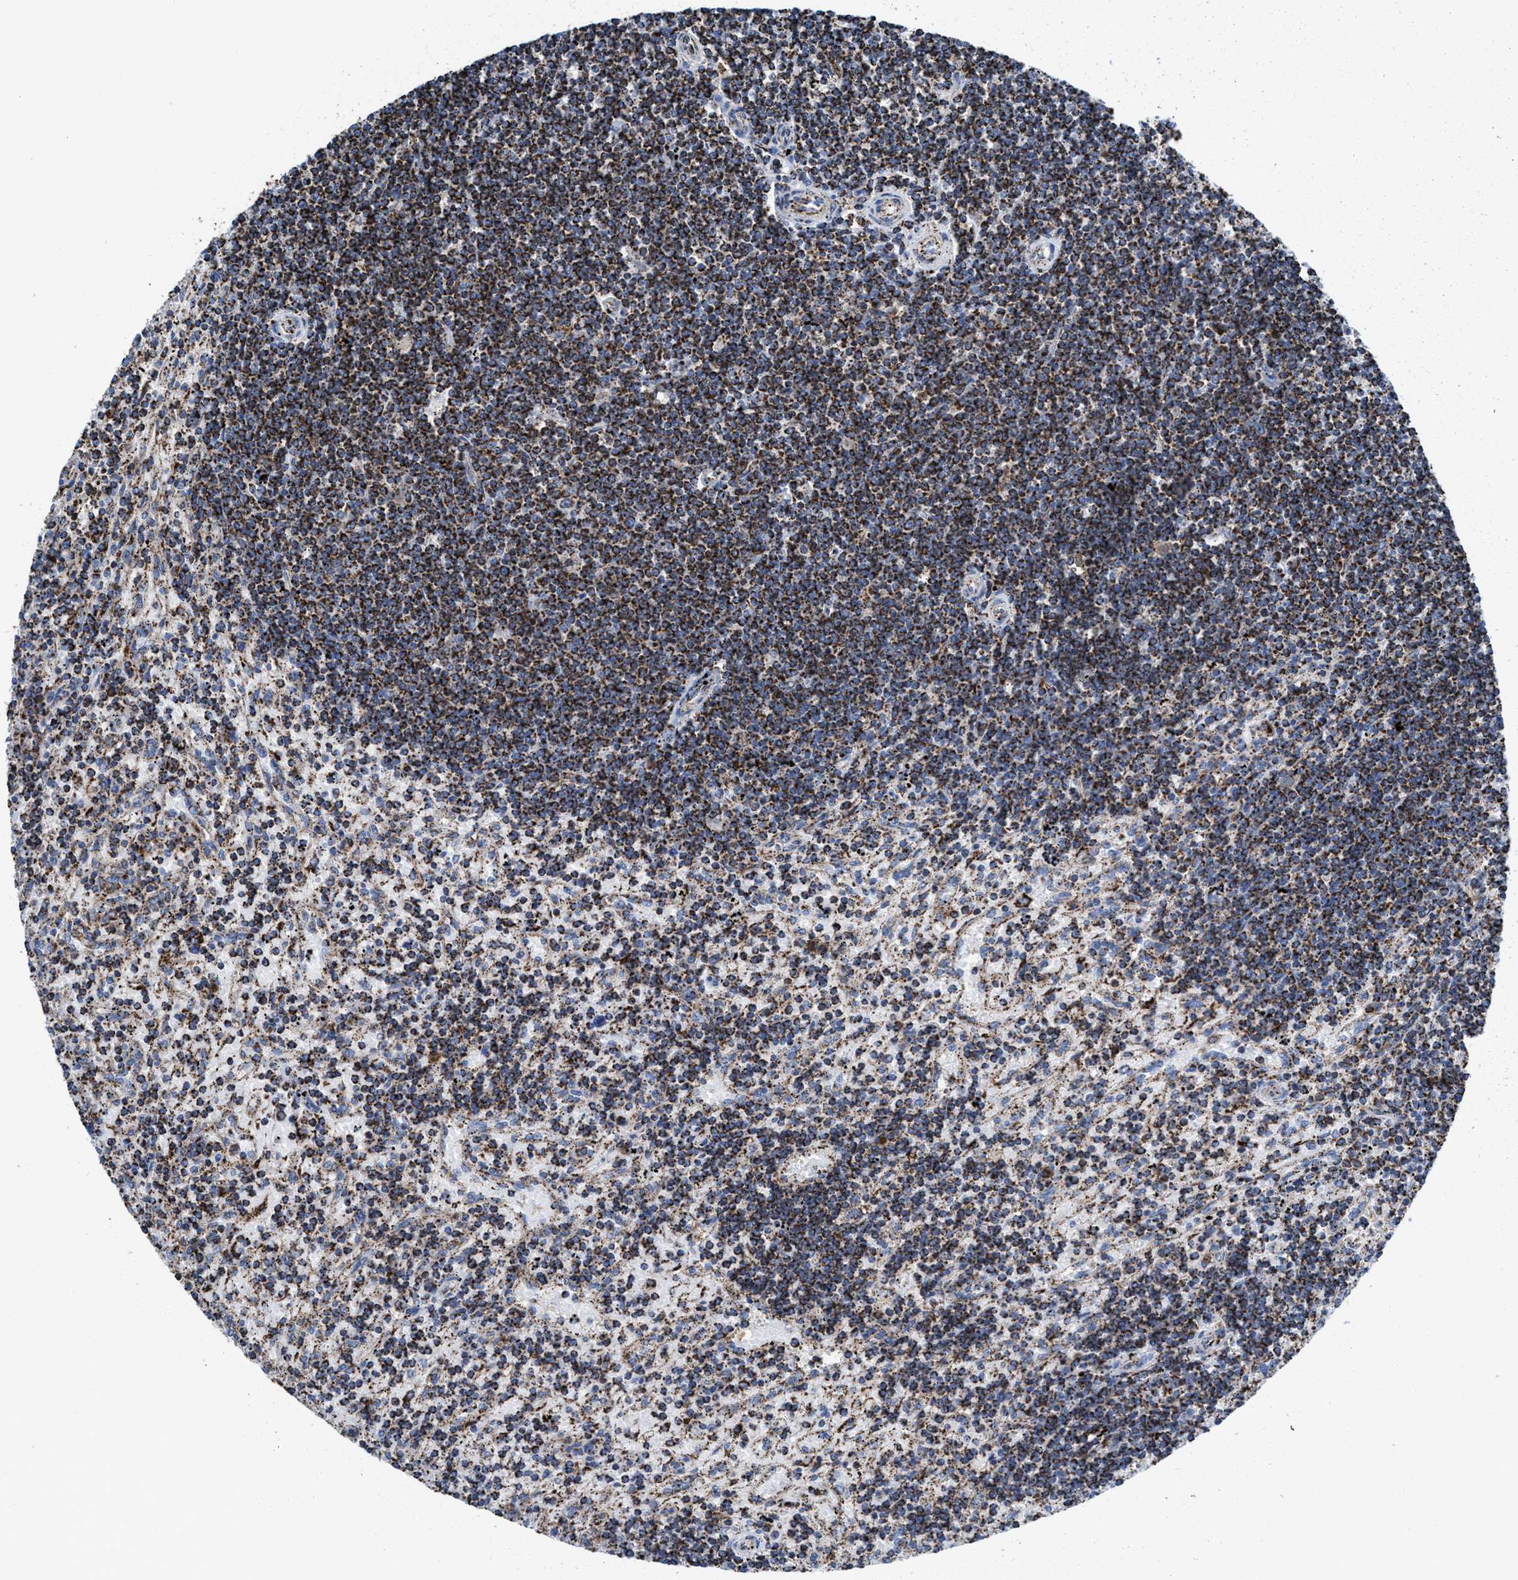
{"staining": {"intensity": "strong", "quantity": ">75%", "location": "cytoplasmic/membranous"}, "tissue": "lymphoma", "cell_type": "Tumor cells", "image_type": "cancer", "snomed": [{"axis": "morphology", "description": "Malignant lymphoma, non-Hodgkin's type, Low grade"}, {"axis": "topography", "description": "Spleen"}], "caption": "A high amount of strong cytoplasmic/membranous positivity is identified in approximately >75% of tumor cells in malignant lymphoma, non-Hodgkin's type (low-grade) tissue.", "gene": "ECHS1", "patient": {"sex": "male", "age": 76}}